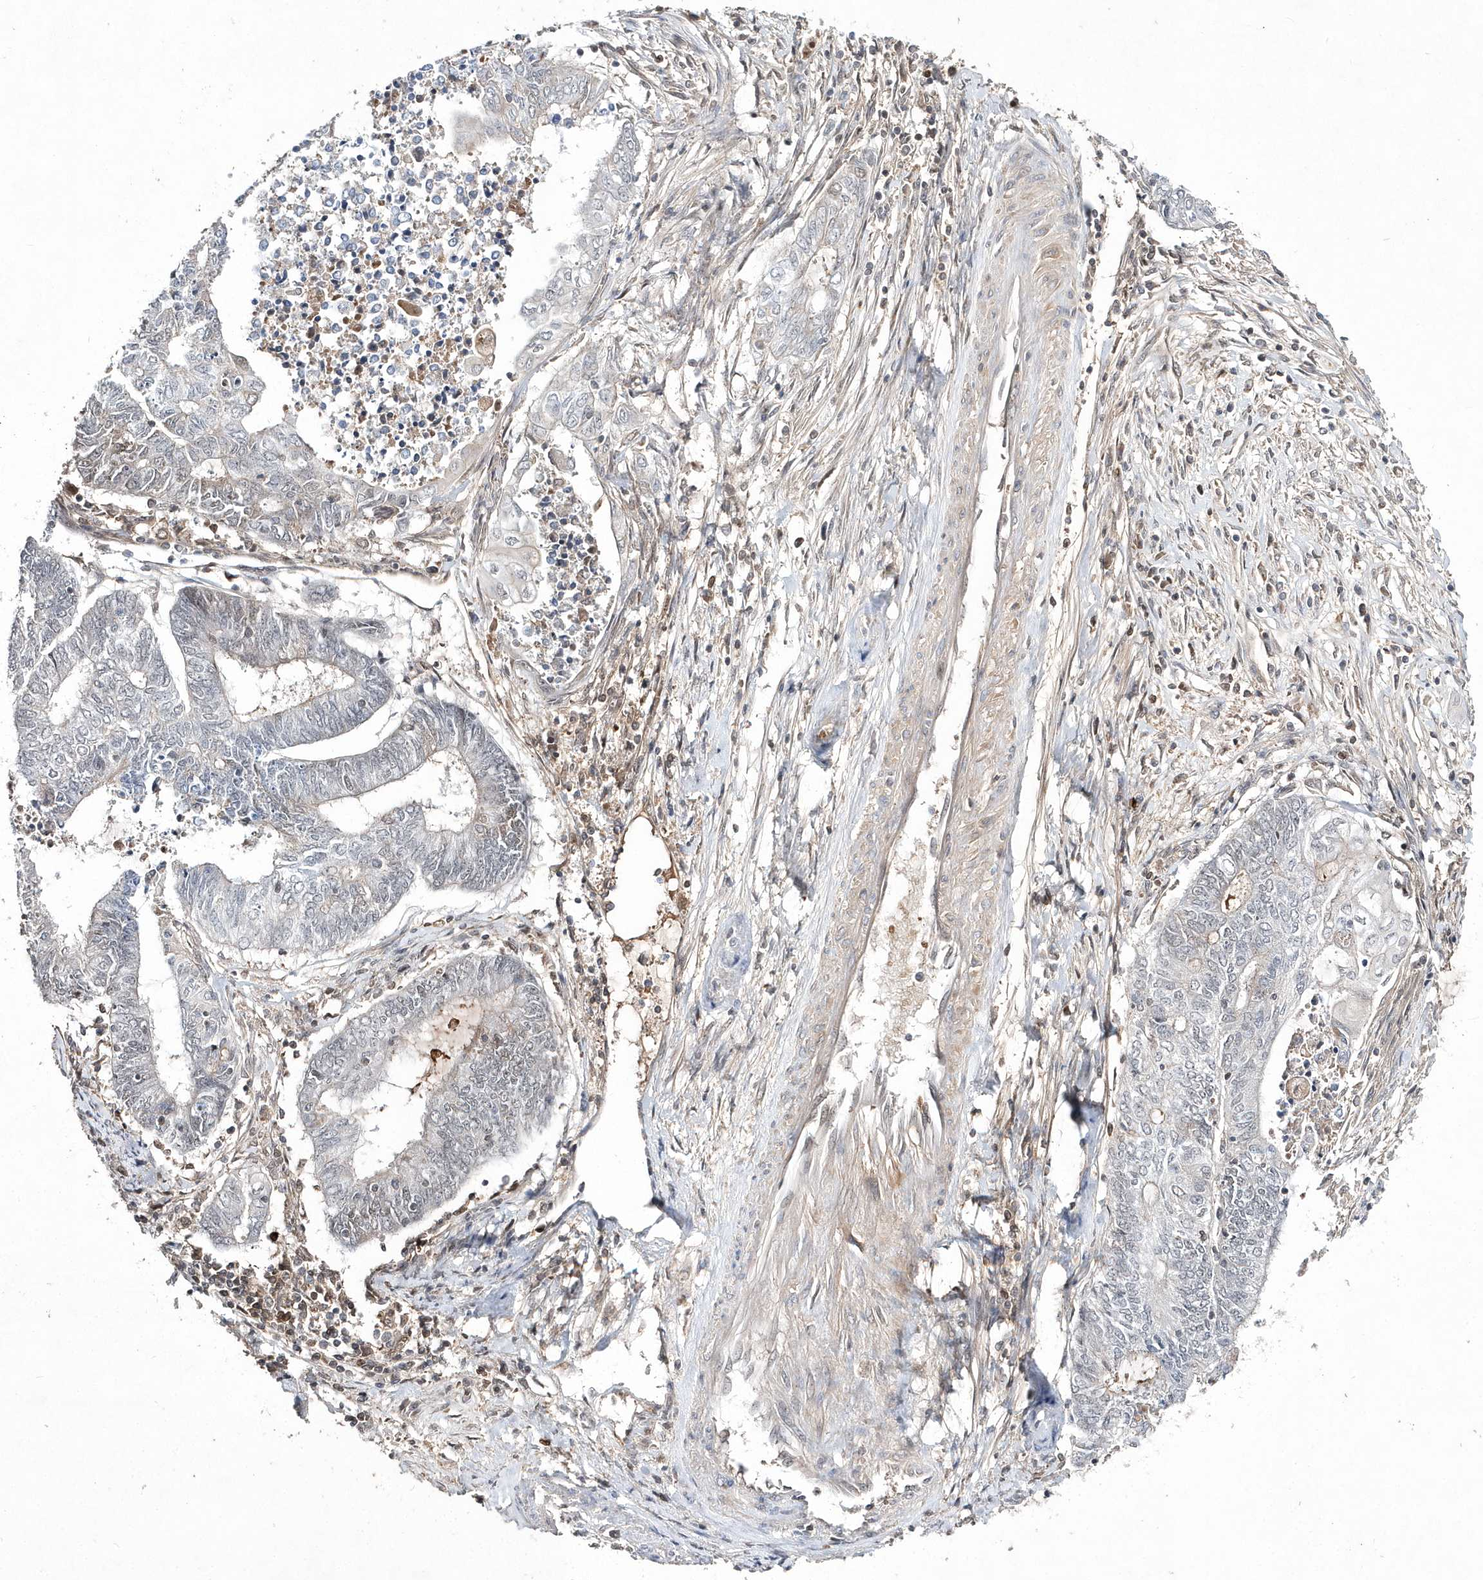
{"staining": {"intensity": "negative", "quantity": "none", "location": "none"}, "tissue": "endometrial cancer", "cell_type": "Tumor cells", "image_type": "cancer", "snomed": [{"axis": "morphology", "description": "Adenocarcinoma, NOS"}, {"axis": "topography", "description": "Uterus"}, {"axis": "topography", "description": "Endometrium"}], "caption": "DAB immunohistochemical staining of endometrial adenocarcinoma shows no significant staining in tumor cells.", "gene": "TMEM132B", "patient": {"sex": "female", "age": 70}}